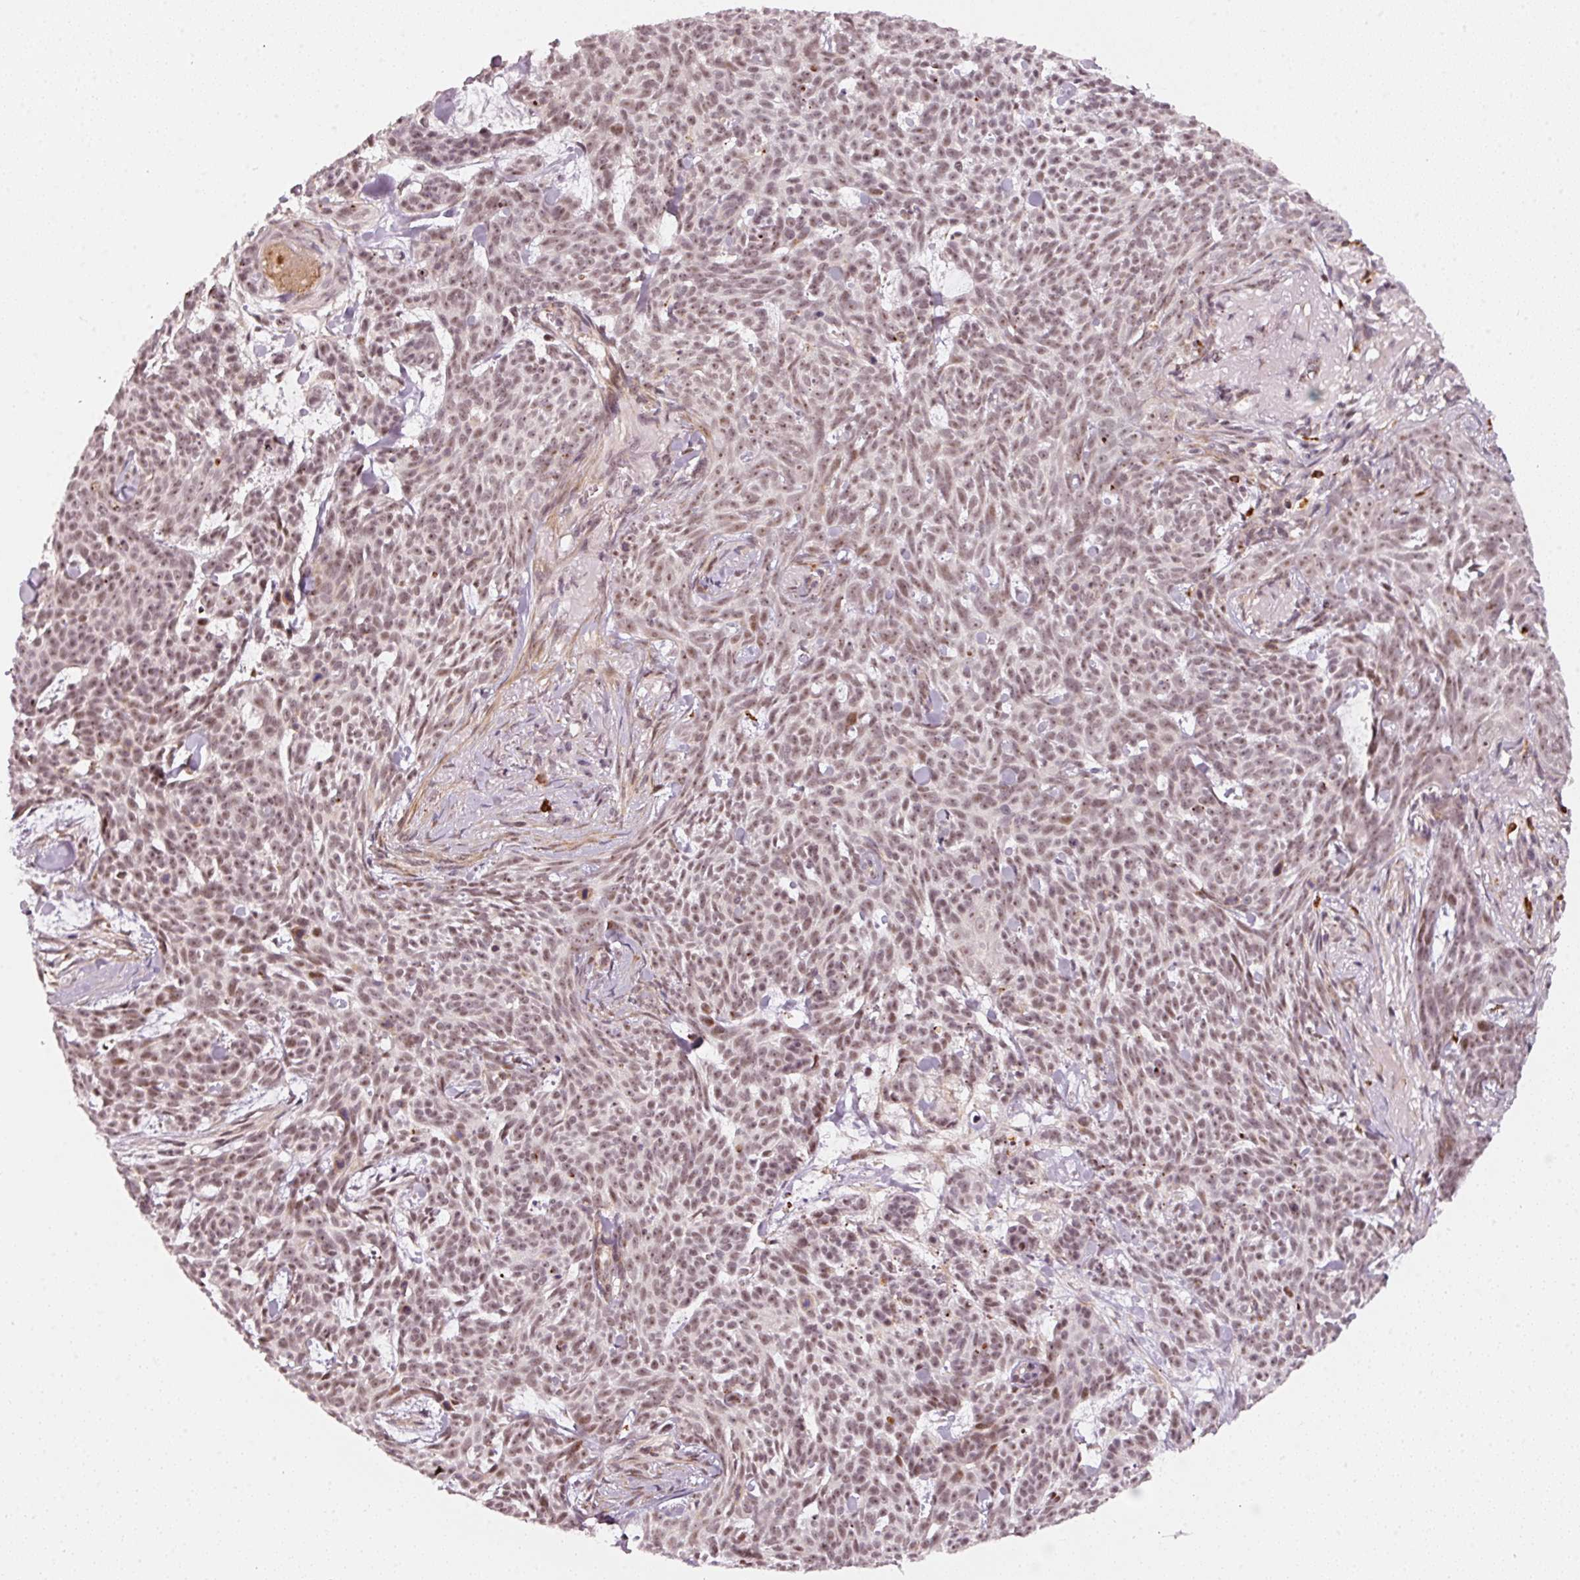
{"staining": {"intensity": "moderate", "quantity": ">75%", "location": "nuclear"}, "tissue": "skin cancer", "cell_type": "Tumor cells", "image_type": "cancer", "snomed": [{"axis": "morphology", "description": "Basal cell carcinoma"}, {"axis": "topography", "description": "Skin"}], "caption": "IHC of human skin cancer demonstrates medium levels of moderate nuclear positivity in approximately >75% of tumor cells.", "gene": "MXRA8", "patient": {"sex": "female", "age": 93}}